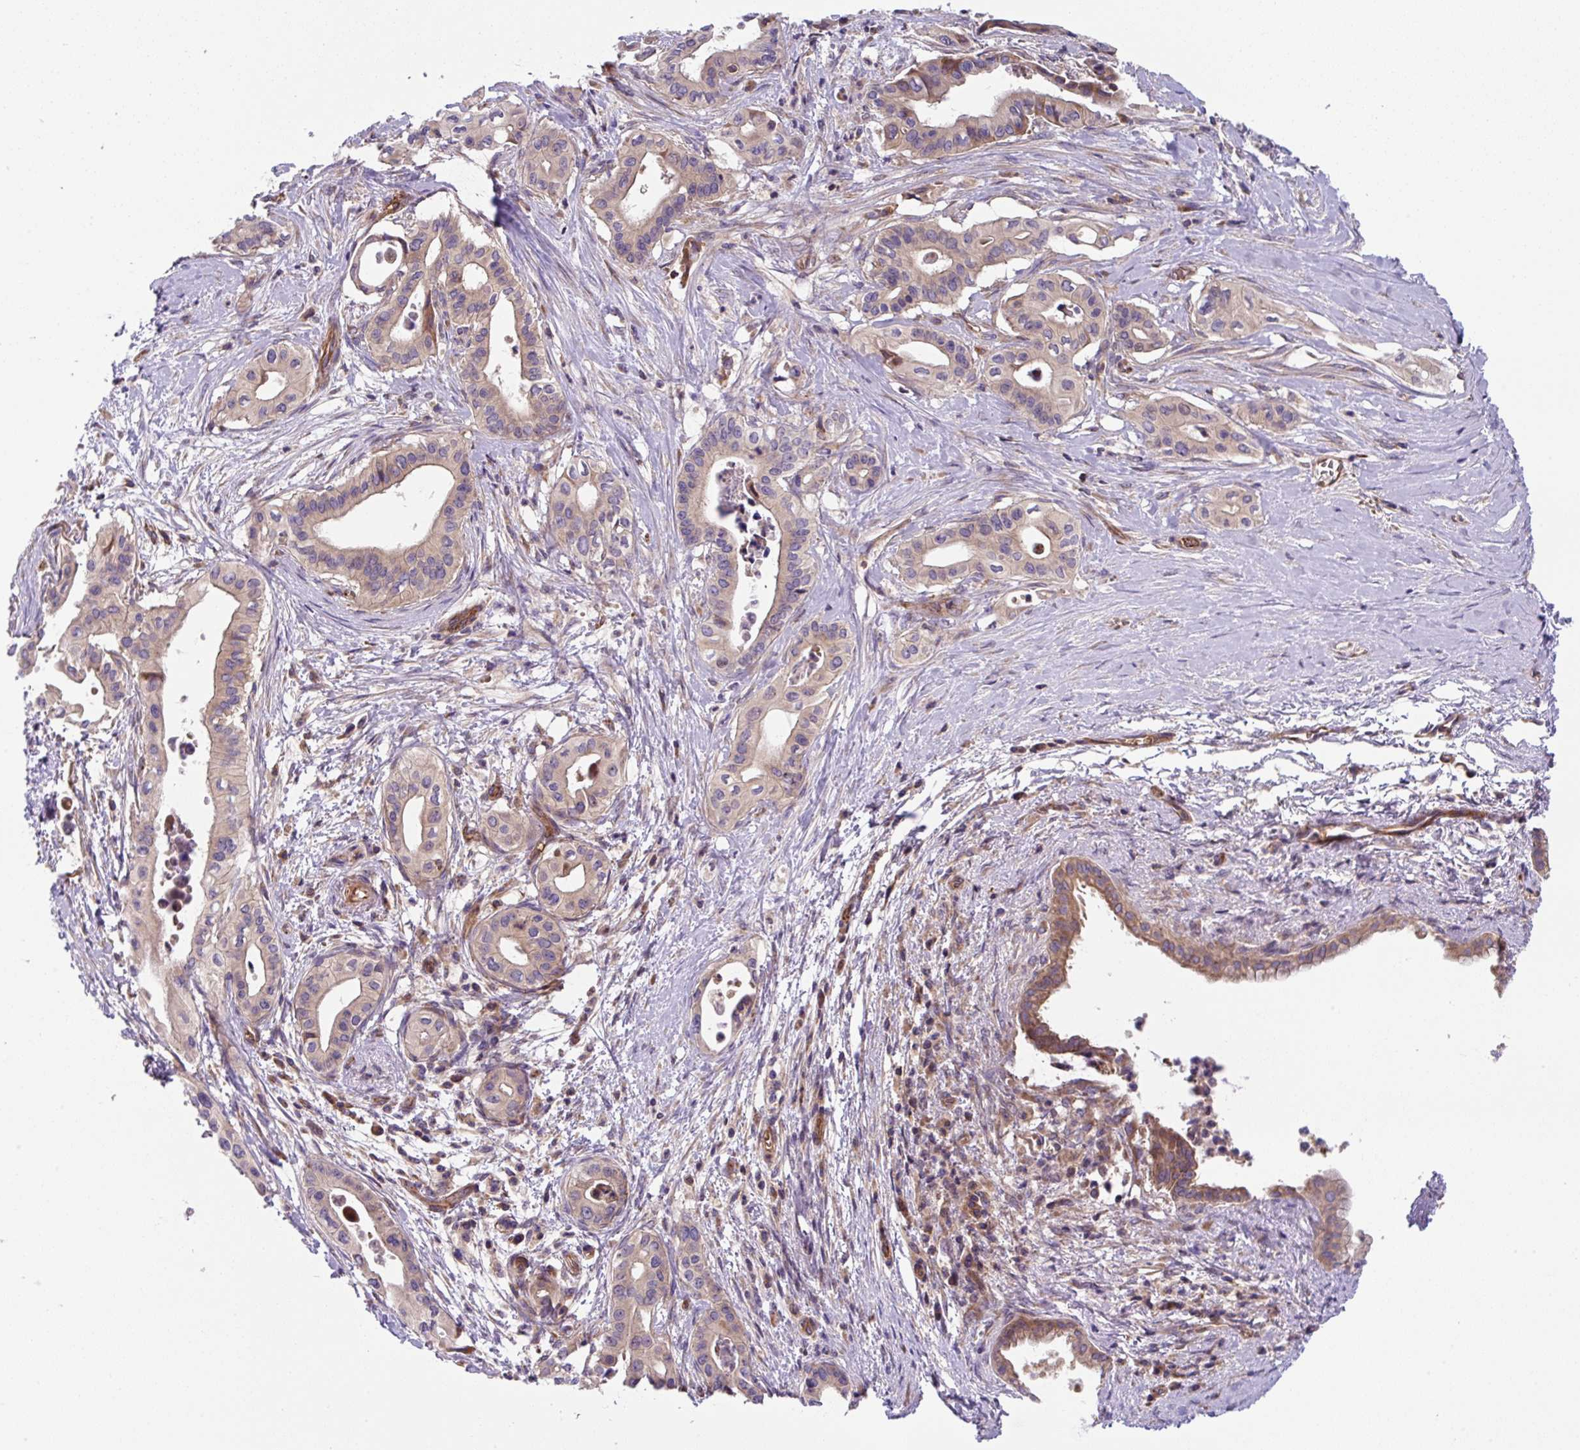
{"staining": {"intensity": "moderate", "quantity": "<25%", "location": "cytoplasmic/membranous"}, "tissue": "pancreatic cancer", "cell_type": "Tumor cells", "image_type": "cancer", "snomed": [{"axis": "morphology", "description": "Adenocarcinoma, NOS"}, {"axis": "topography", "description": "Pancreas"}], "caption": "Human pancreatic cancer stained with a brown dye demonstrates moderate cytoplasmic/membranous positive staining in about <25% of tumor cells.", "gene": "APOBEC3D", "patient": {"sex": "female", "age": 77}}